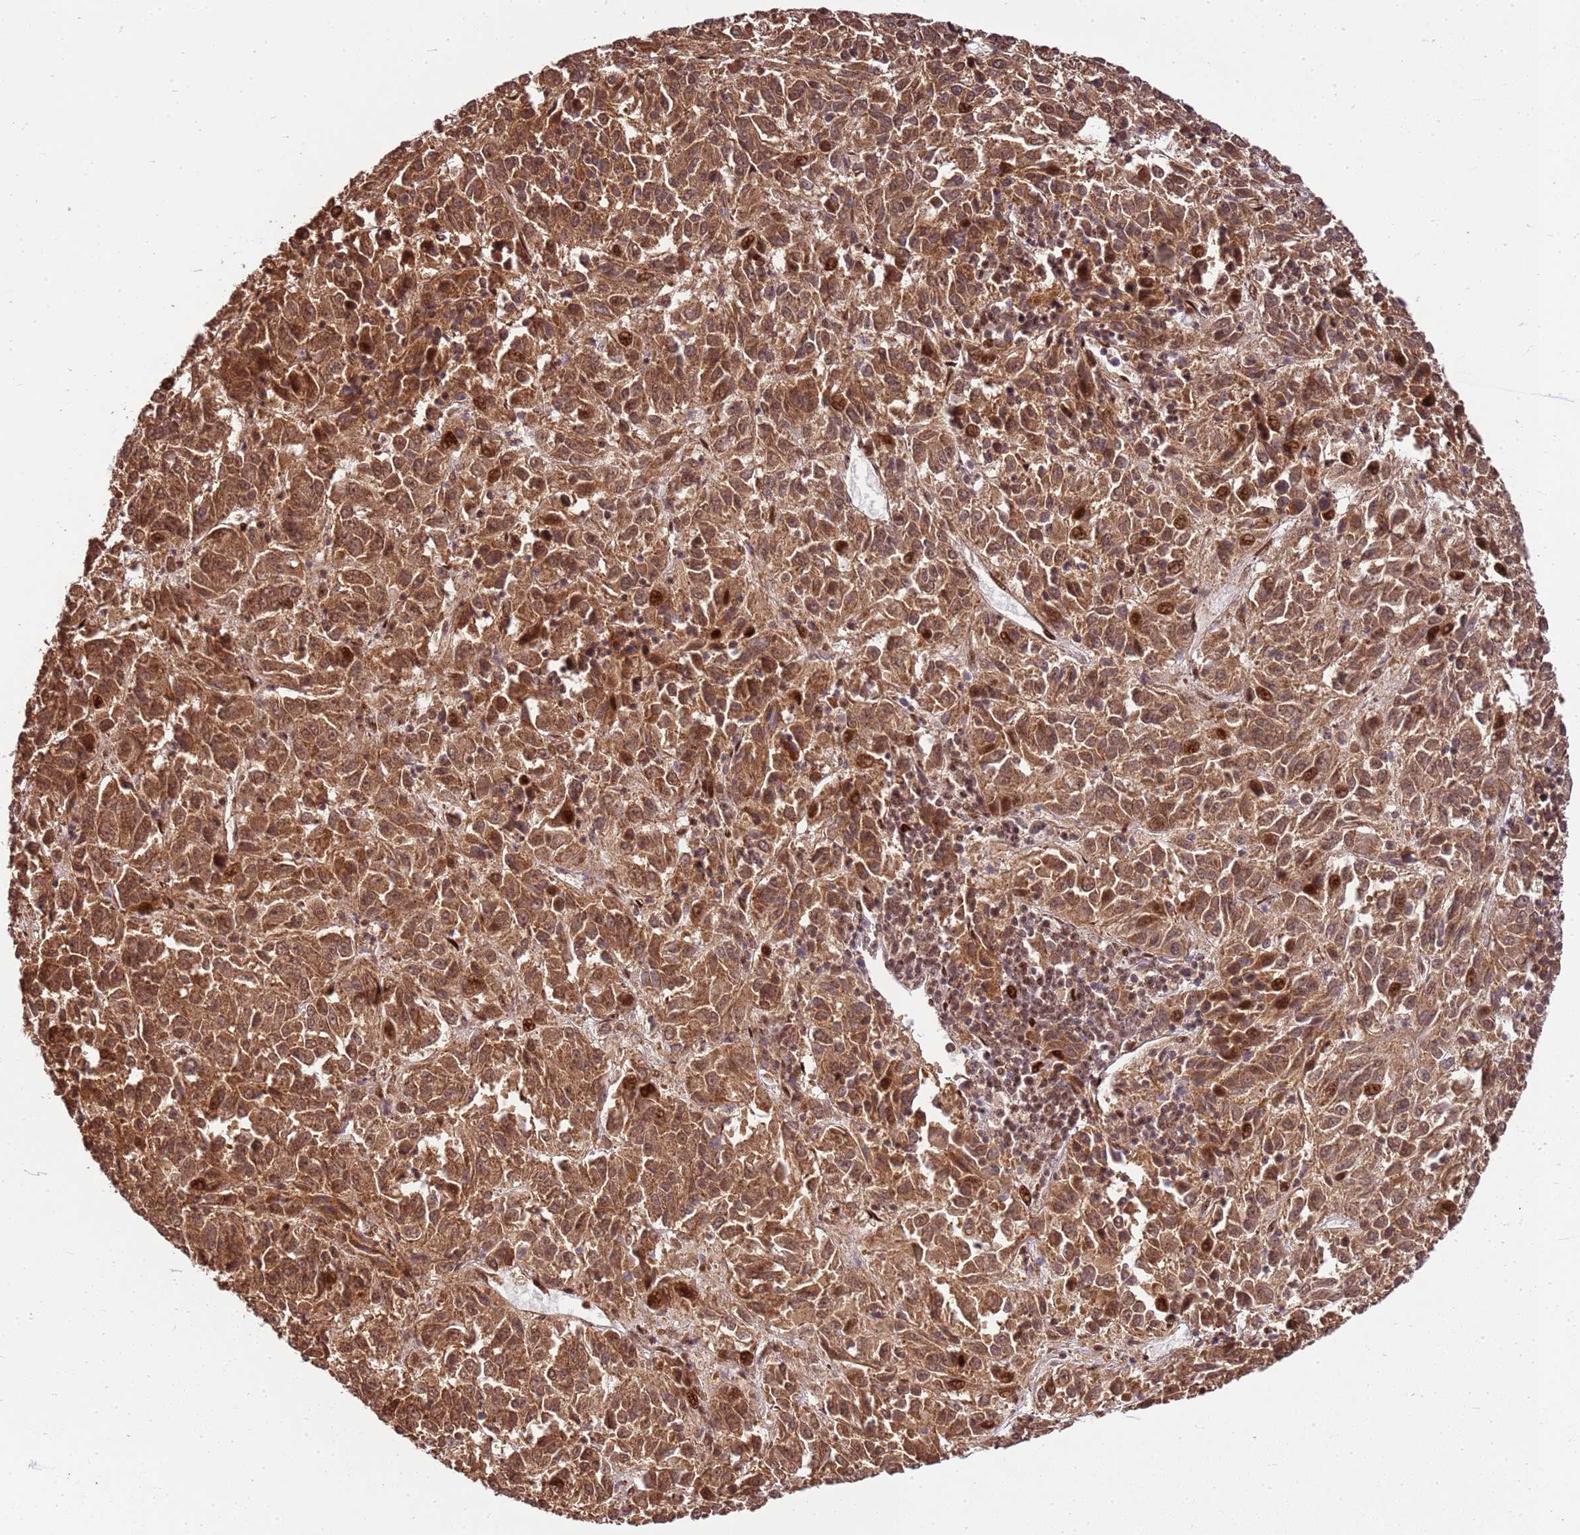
{"staining": {"intensity": "moderate", "quantity": ">75%", "location": "cytoplasmic/membranous,nuclear"}, "tissue": "melanoma", "cell_type": "Tumor cells", "image_type": "cancer", "snomed": [{"axis": "morphology", "description": "Malignant melanoma, Metastatic site"}, {"axis": "topography", "description": "Lung"}], "caption": "A brown stain highlights moderate cytoplasmic/membranous and nuclear staining of a protein in melanoma tumor cells.", "gene": "PEX14", "patient": {"sex": "male", "age": 64}}